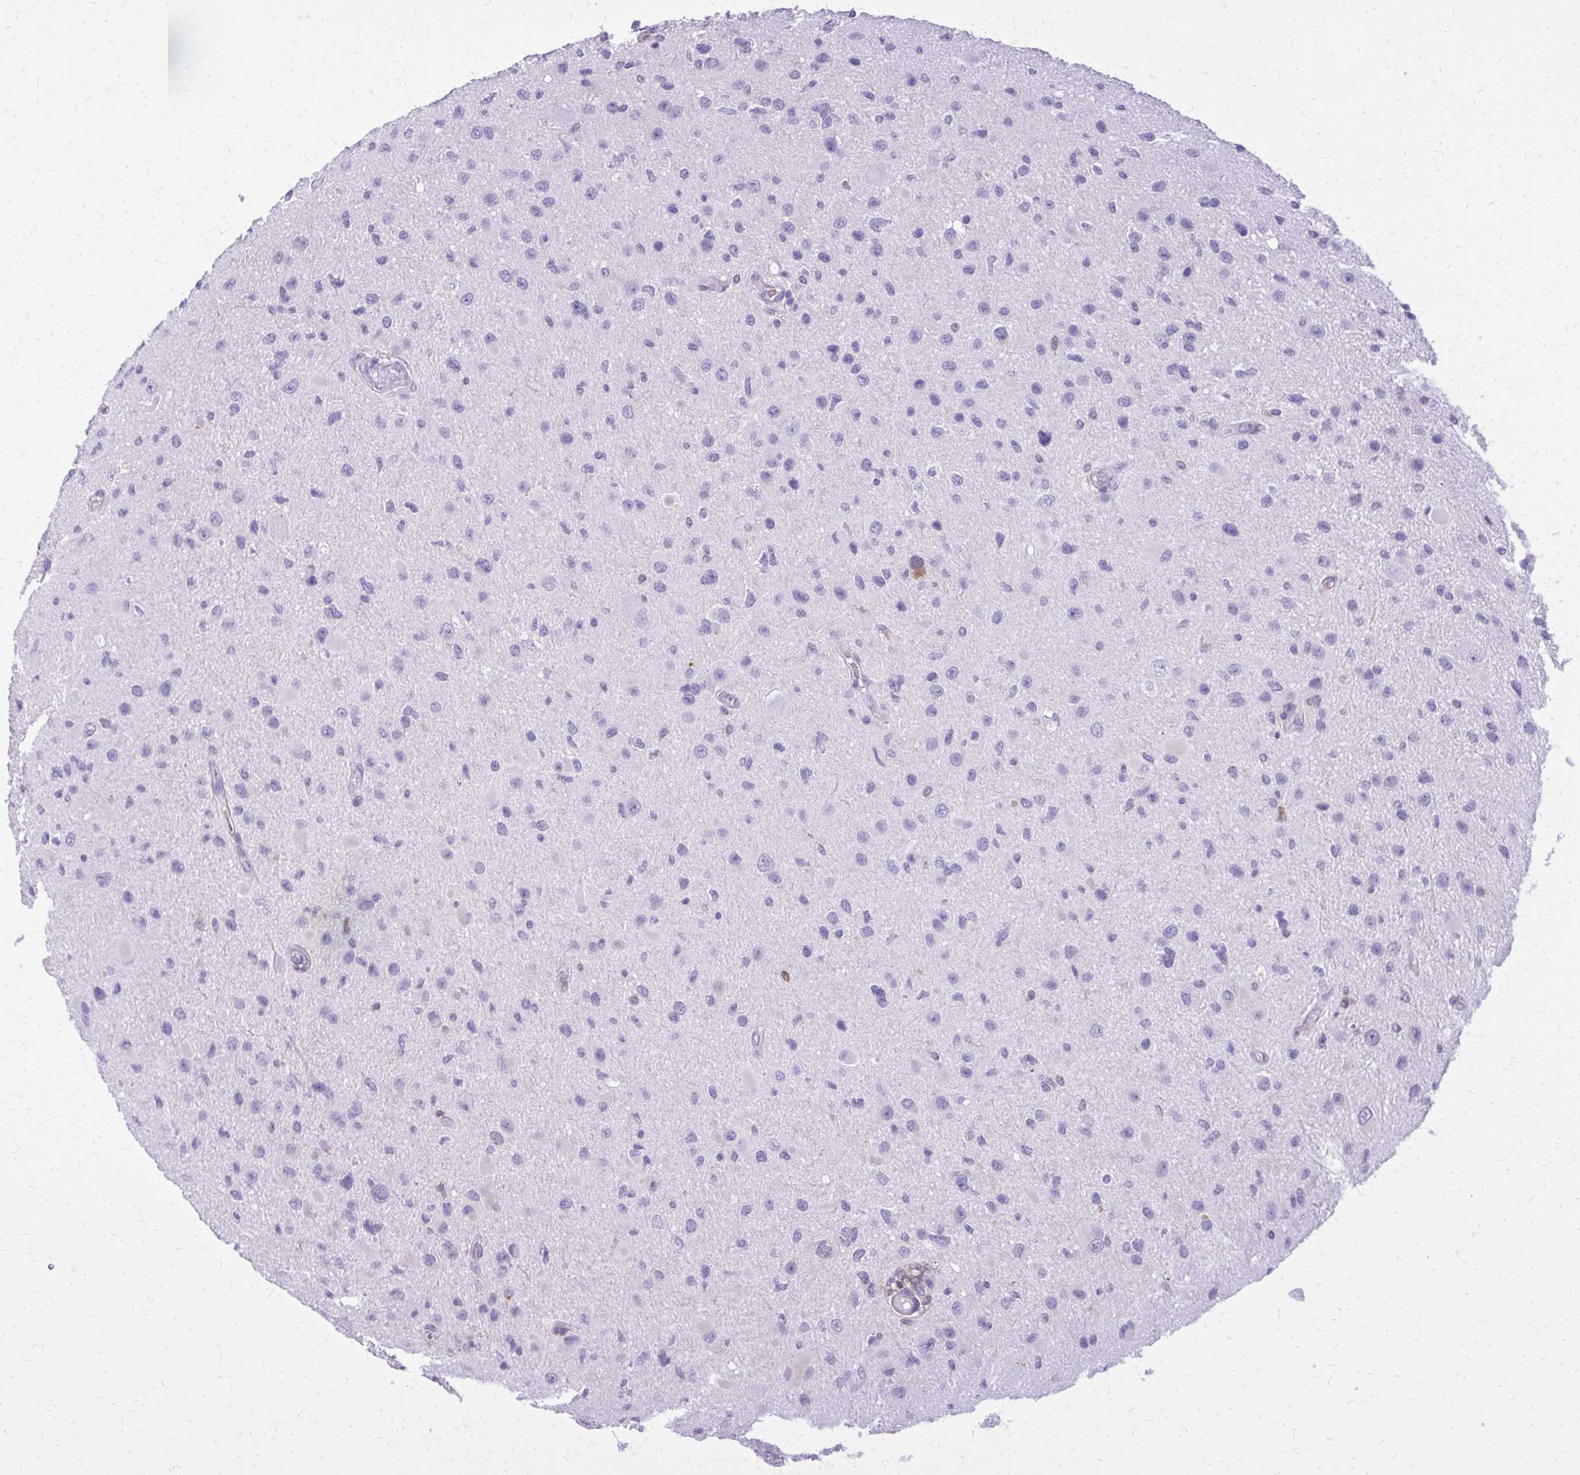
{"staining": {"intensity": "negative", "quantity": "none", "location": "none"}, "tissue": "glioma", "cell_type": "Tumor cells", "image_type": "cancer", "snomed": [{"axis": "morphology", "description": "Glioma, malignant, Low grade"}, {"axis": "topography", "description": "Brain"}], "caption": "Photomicrograph shows no protein positivity in tumor cells of glioma tissue.", "gene": "CAT", "patient": {"sex": "female", "age": 32}}